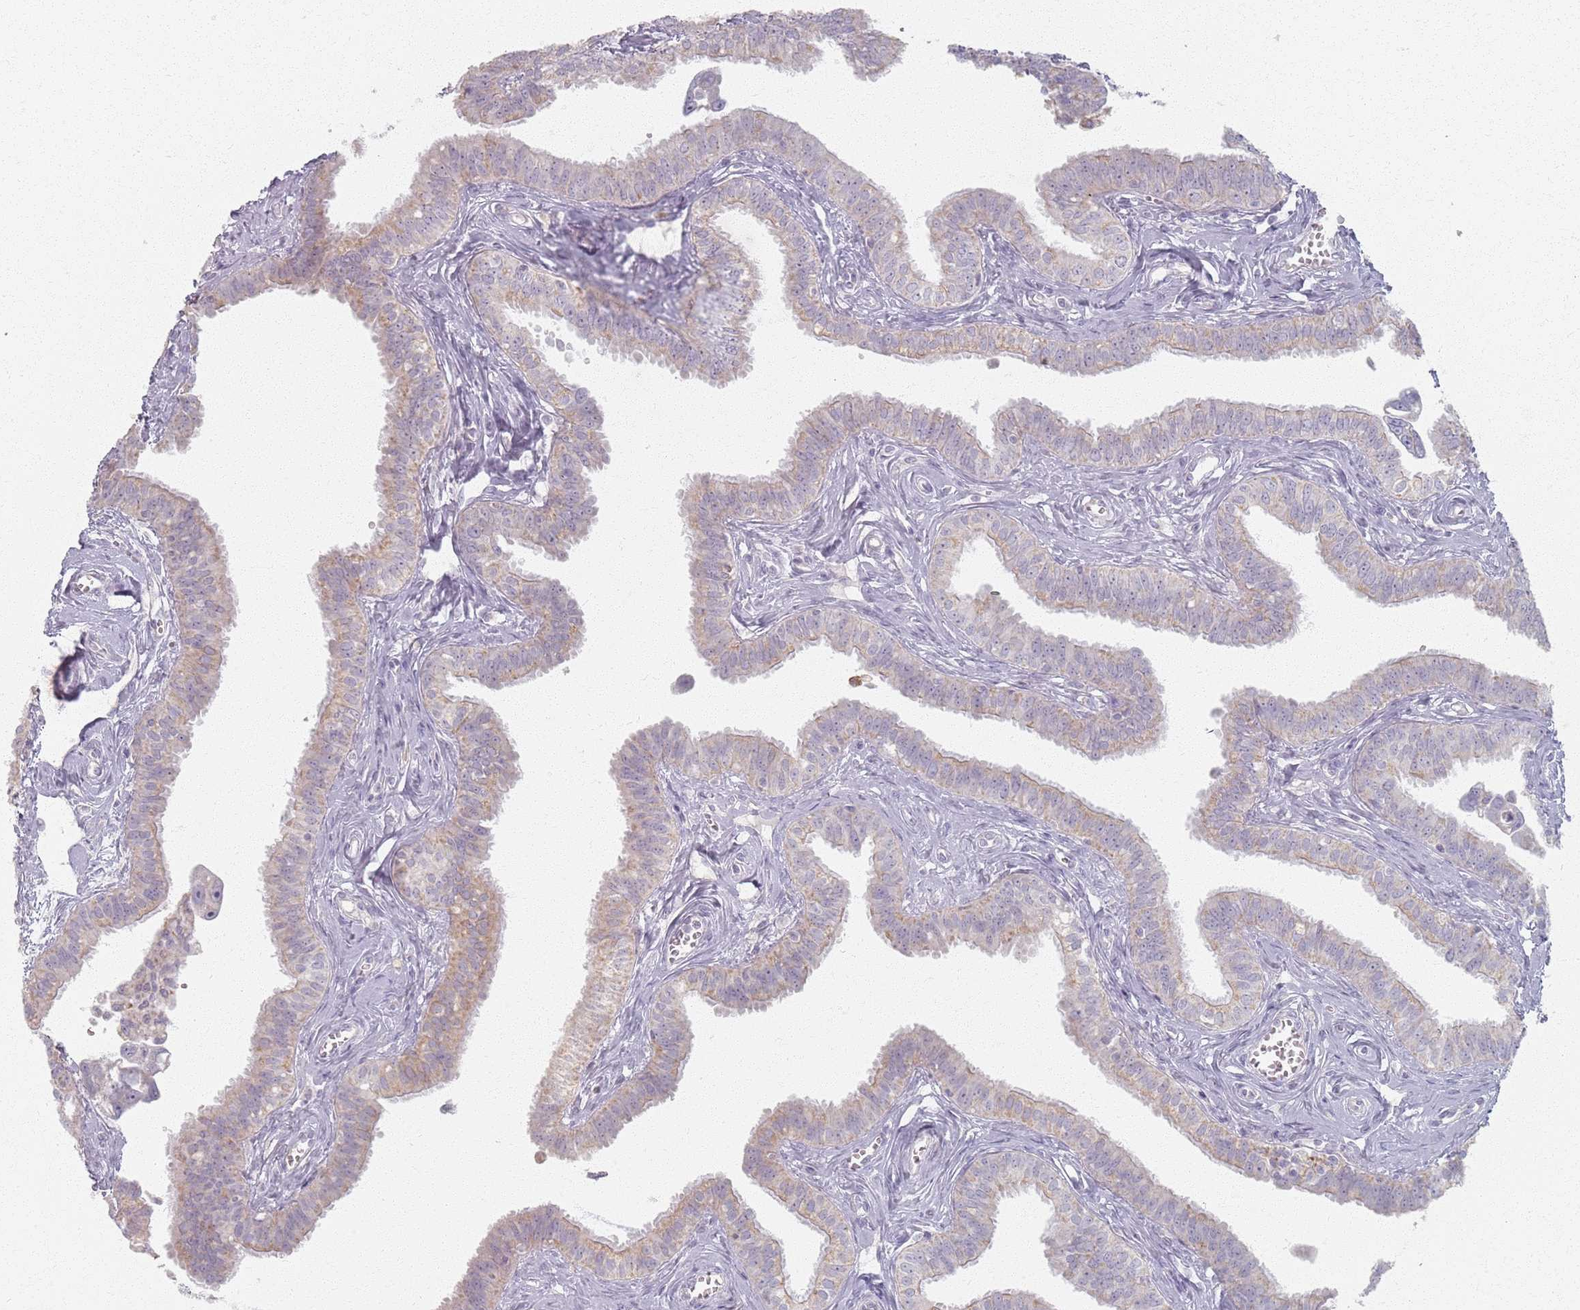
{"staining": {"intensity": "weak", "quantity": "25%-75%", "location": "cytoplasmic/membranous"}, "tissue": "fallopian tube", "cell_type": "Glandular cells", "image_type": "normal", "snomed": [{"axis": "morphology", "description": "Normal tissue, NOS"}, {"axis": "morphology", "description": "Carcinoma, NOS"}, {"axis": "topography", "description": "Fallopian tube"}, {"axis": "topography", "description": "Ovary"}], "caption": "Protein analysis of unremarkable fallopian tube exhibits weak cytoplasmic/membranous staining in about 25%-75% of glandular cells. (DAB (3,3'-diaminobenzidine) IHC, brown staining for protein, blue staining for nuclei).", "gene": "PKD2L2", "patient": {"sex": "female", "age": 59}}